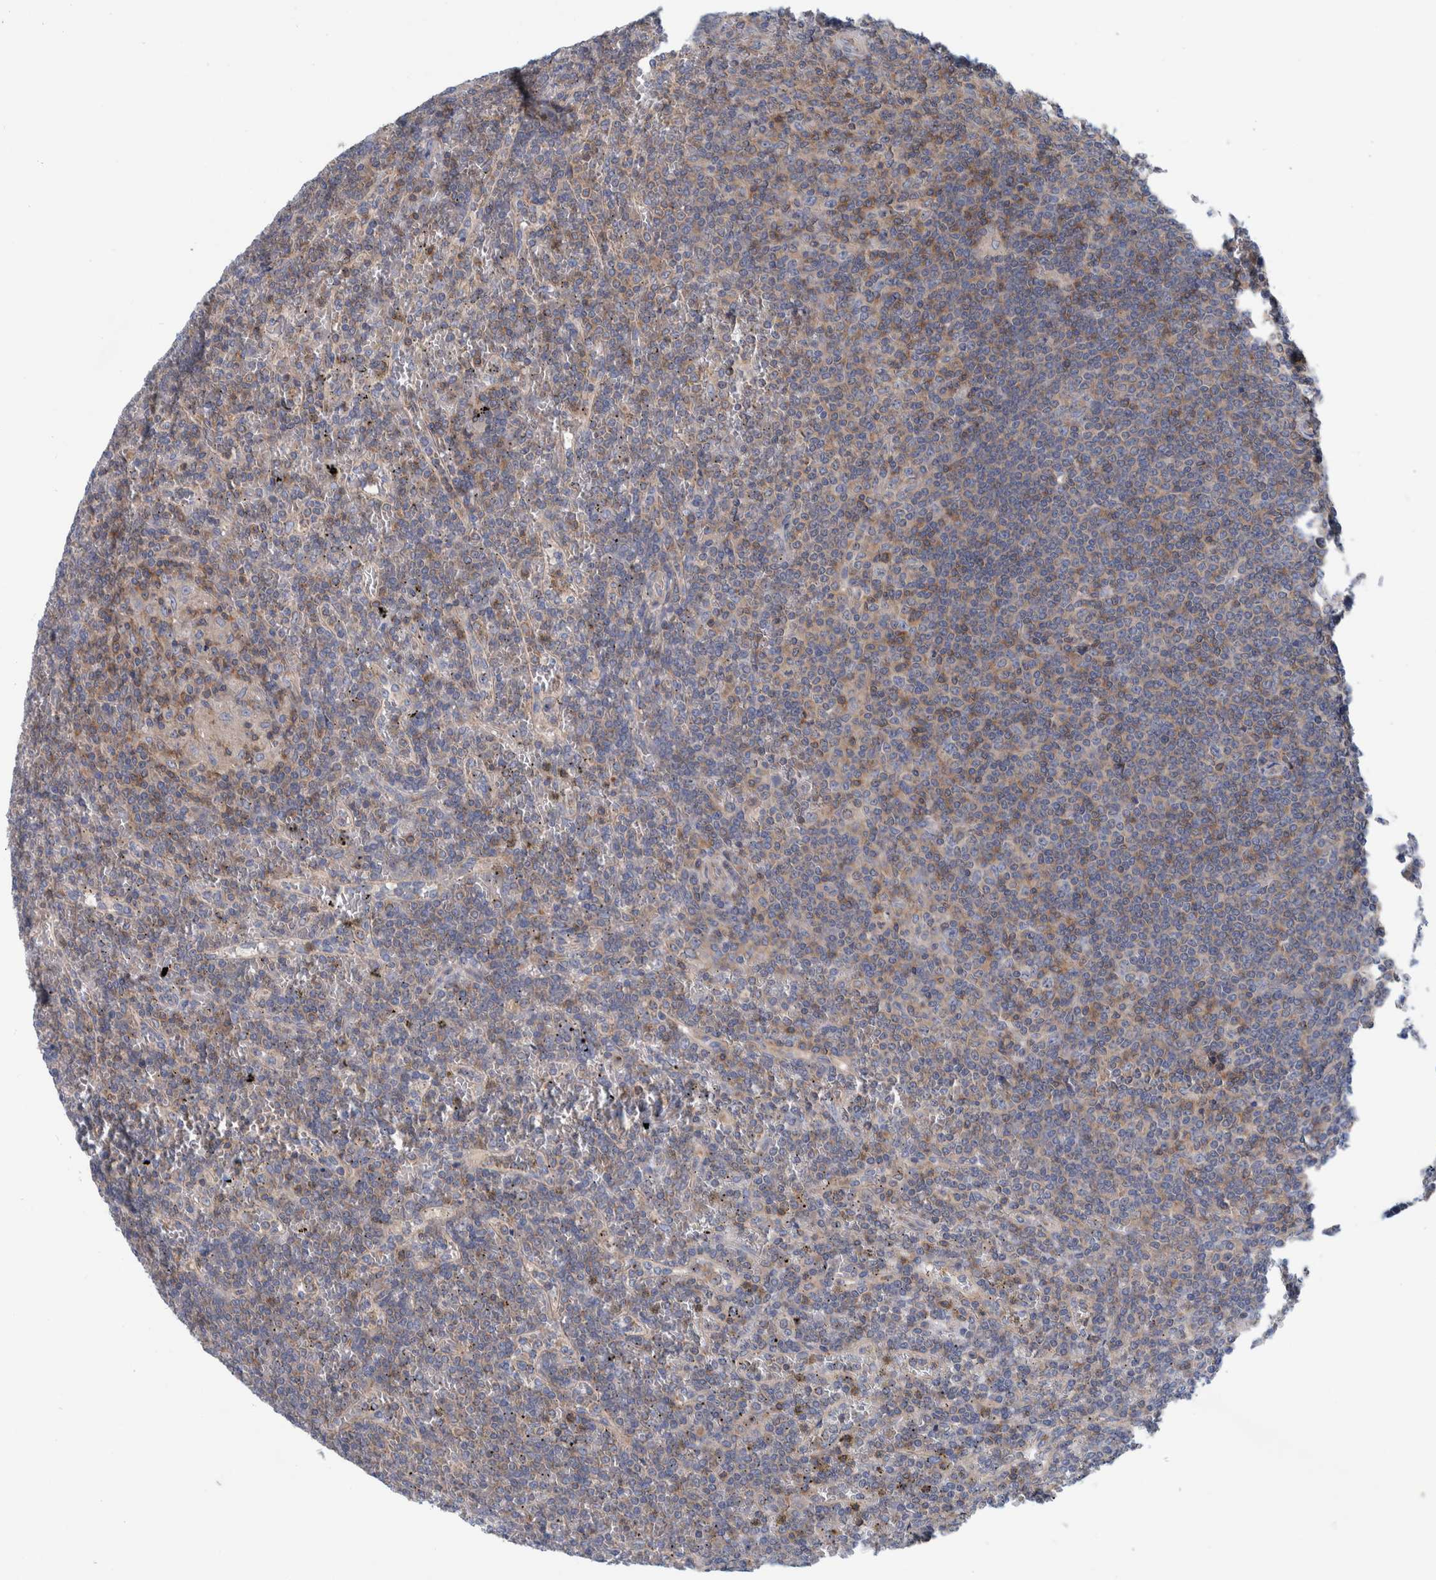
{"staining": {"intensity": "weak", "quantity": "25%-75%", "location": "cytoplasmic/membranous"}, "tissue": "lymphoma", "cell_type": "Tumor cells", "image_type": "cancer", "snomed": [{"axis": "morphology", "description": "Malignant lymphoma, non-Hodgkin's type, Low grade"}, {"axis": "topography", "description": "Spleen"}], "caption": "Immunohistochemical staining of low-grade malignant lymphoma, non-Hodgkin's type reveals low levels of weak cytoplasmic/membranous positivity in approximately 25%-75% of tumor cells.", "gene": "CCM2", "patient": {"sex": "female", "age": 19}}